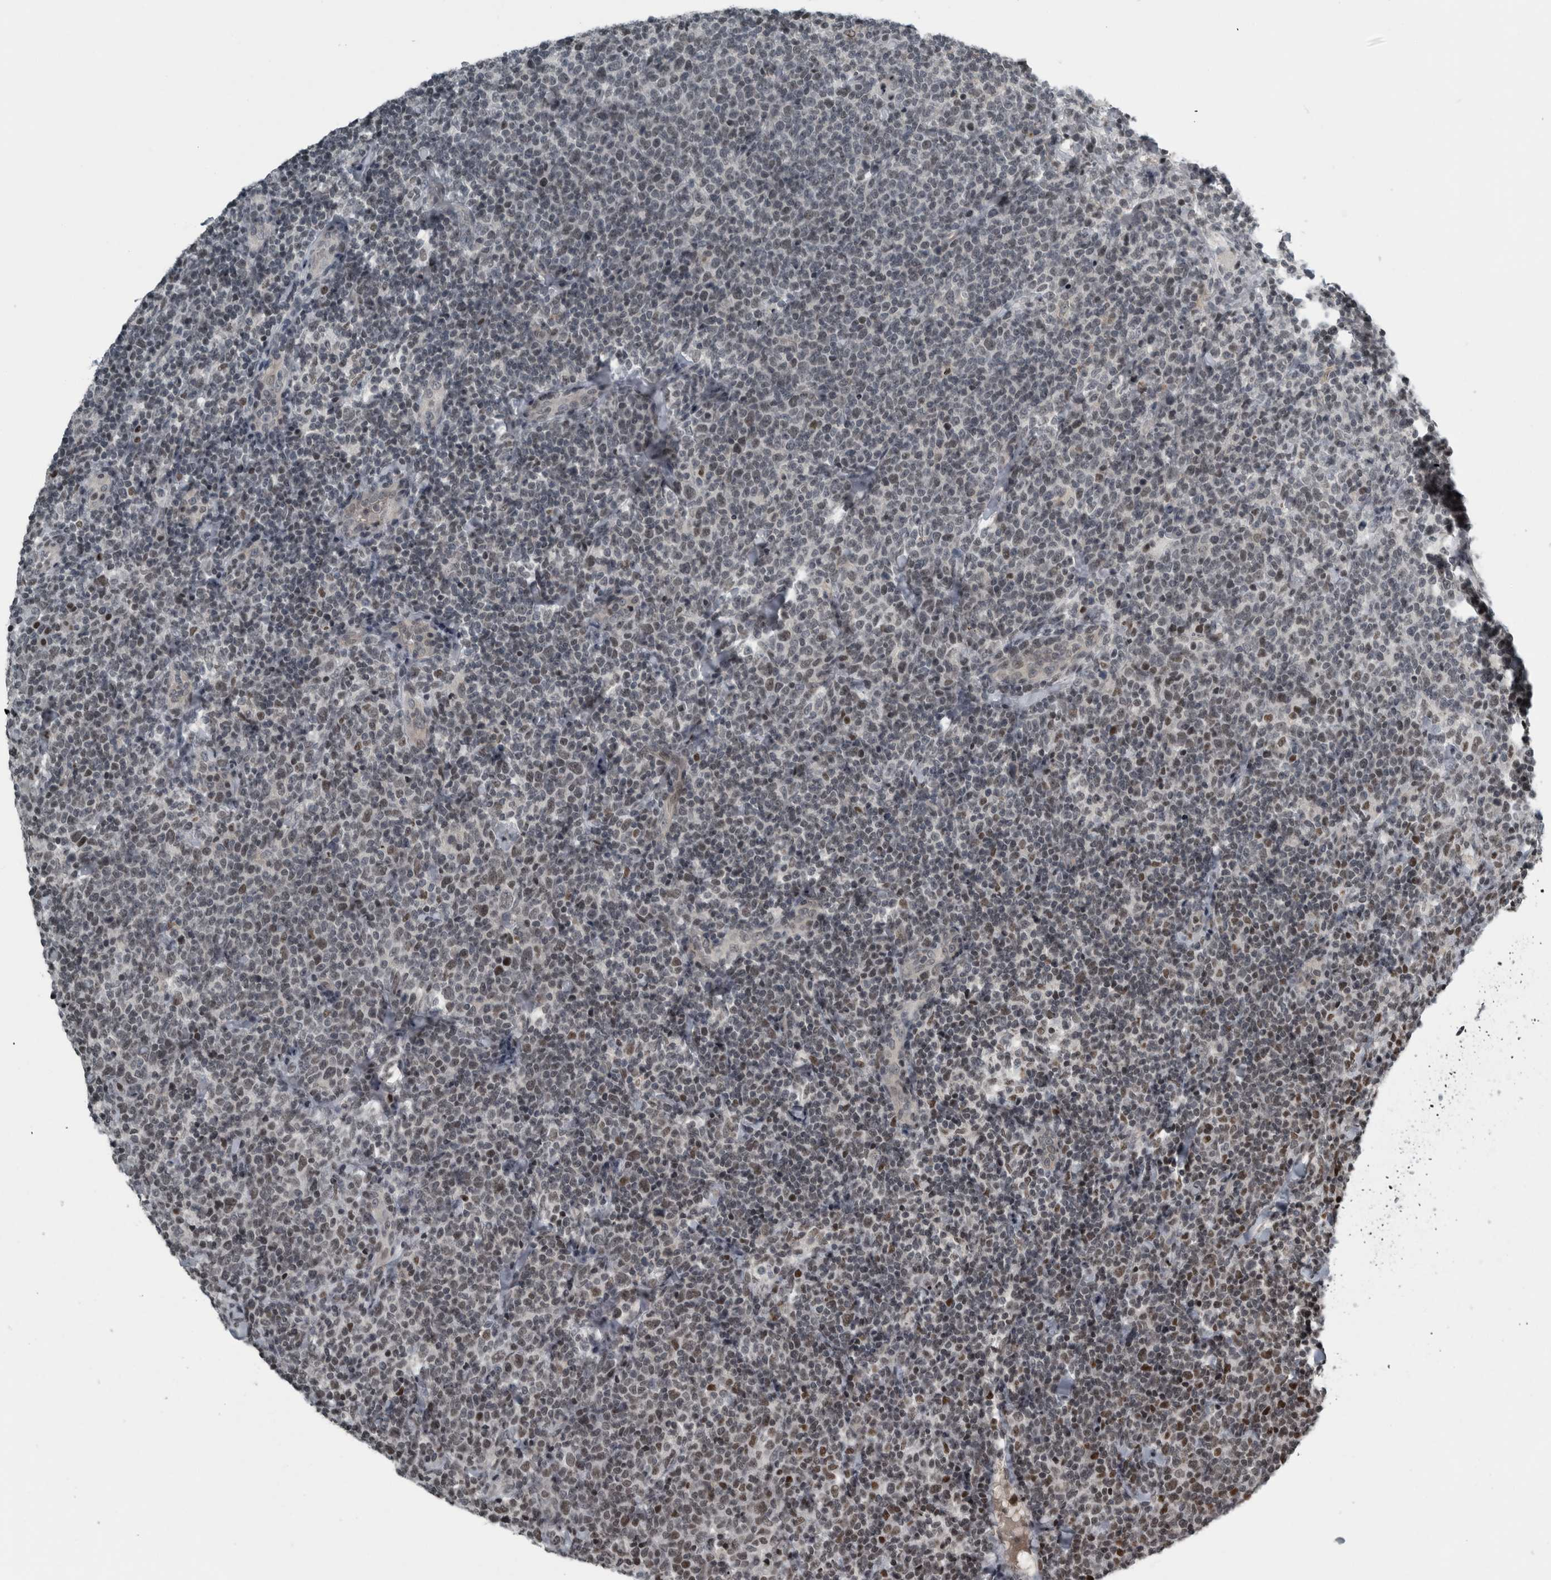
{"staining": {"intensity": "weak", "quantity": "25%-75%", "location": "nuclear"}, "tissue": "lymphoma", "cell_type": "Tumor cells", "image_type": "cancer", "snomed": [{"axis": "morphology", "description": "Malignant lymphoma, non-Hodgkin's type, High grade"}, {"axis": "topography", "description": "Lymph node"}], "caption": "This is an image of immunohistochemistry staining of lymphoma, which shows weak expression in the nuclear of tumor cells.", "gene": "UNC50", "patient": {"sex": "male", "age": 61}}